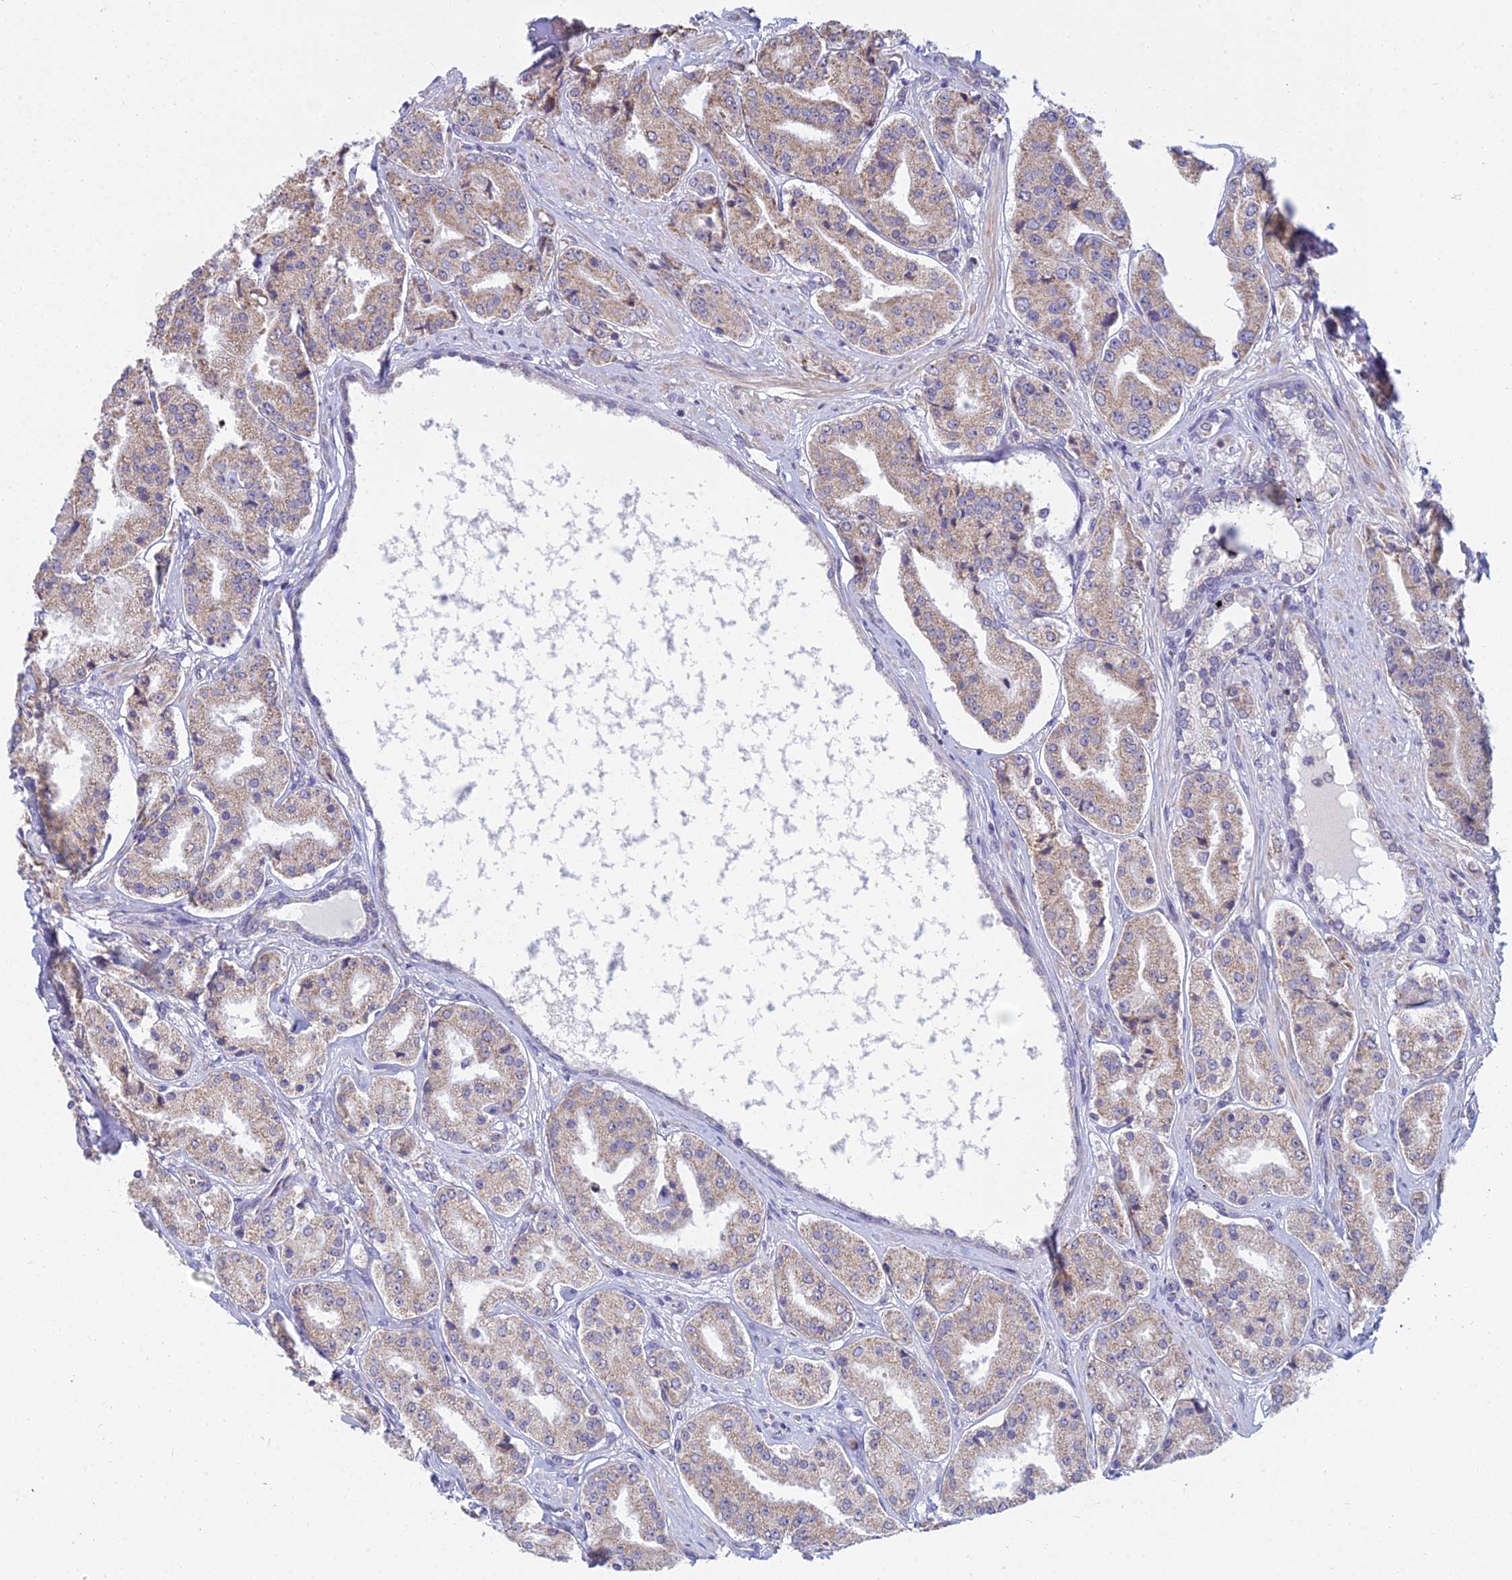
{"staining": {"intensity": "weak", "quantity": ">75%", "location": "cytoplasmic/membranous"}, "tissue": "prostate cancer", "cell_type": "Tumor cells", "image_type": "cancer", "snomed": [{"axis": "morphology", "description": "Adenocarcinoma, High grade"}, {"axis": "topography", "description": "Prostate"}], "caption": "A photomicrograph showing weak cytoplasmic/membranous positivity in about >75% of tumor cells in prostate cancer, as visualized by brown immunohistochemical staining.", "gene": "CFAP206", "patient": {"sex": "male", "age": 63}}